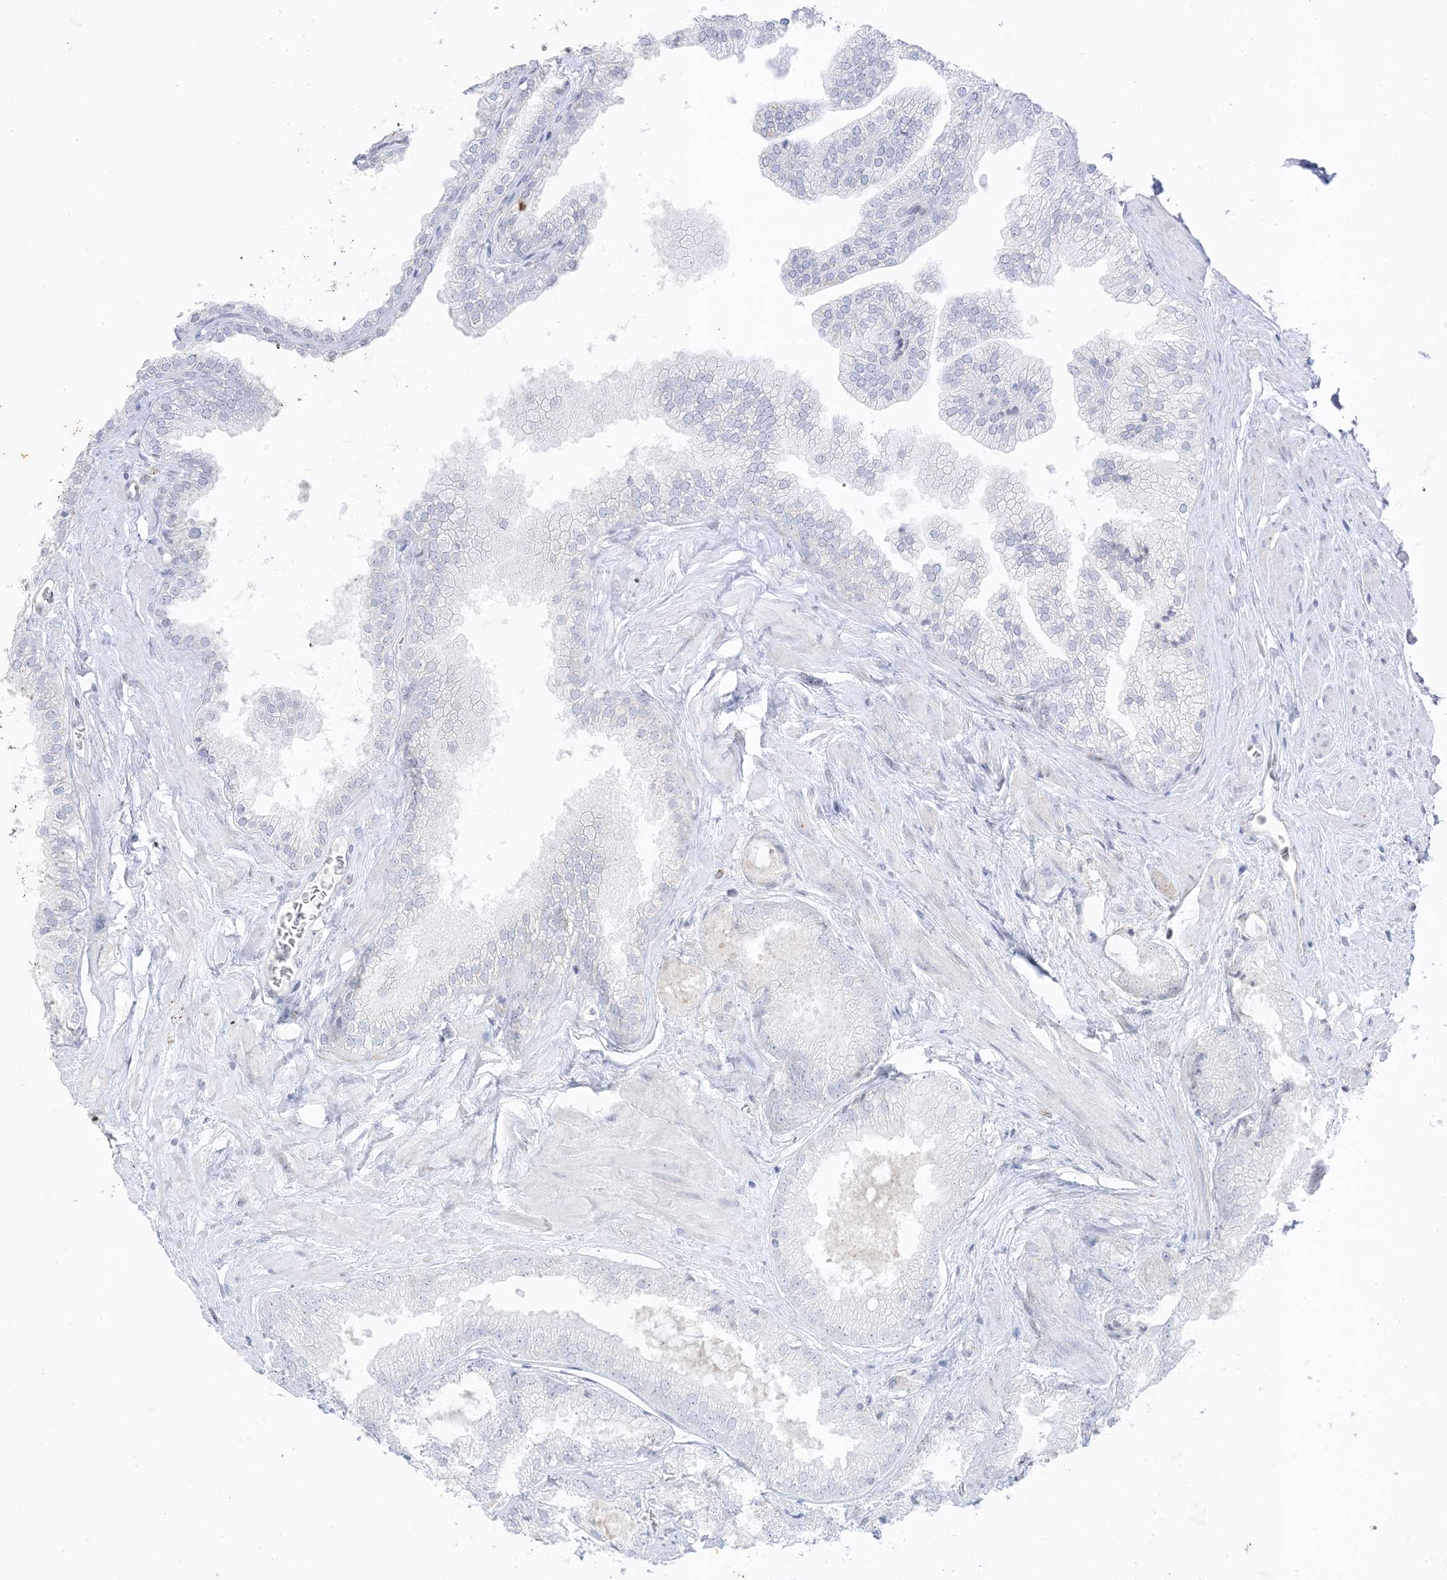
{"staining": {"intensity": "negative", "quantity": "none", "location": "none"}, "tissue": "prostate cancer", "cell_type": "Tumor cells", "image_type": "cancer", "snomed": [{"axis": "morphology", "description": "Adenocarcinoma, High grade"}, {"axis": "topography", "description": "Prostate"}], "caption": "A photomicrograph of prostate adenocarcinoma (high-grade) stained for a protein demonstrates no brown staining in tumor cells. (Stains: DAB immunohistochemistry (IHC) with hematoxylin counter stain, Microscopy: brightfield microscopy at high magnification).", "gene": "RAC1", "patient": {"sex": "male", "age": 58}}